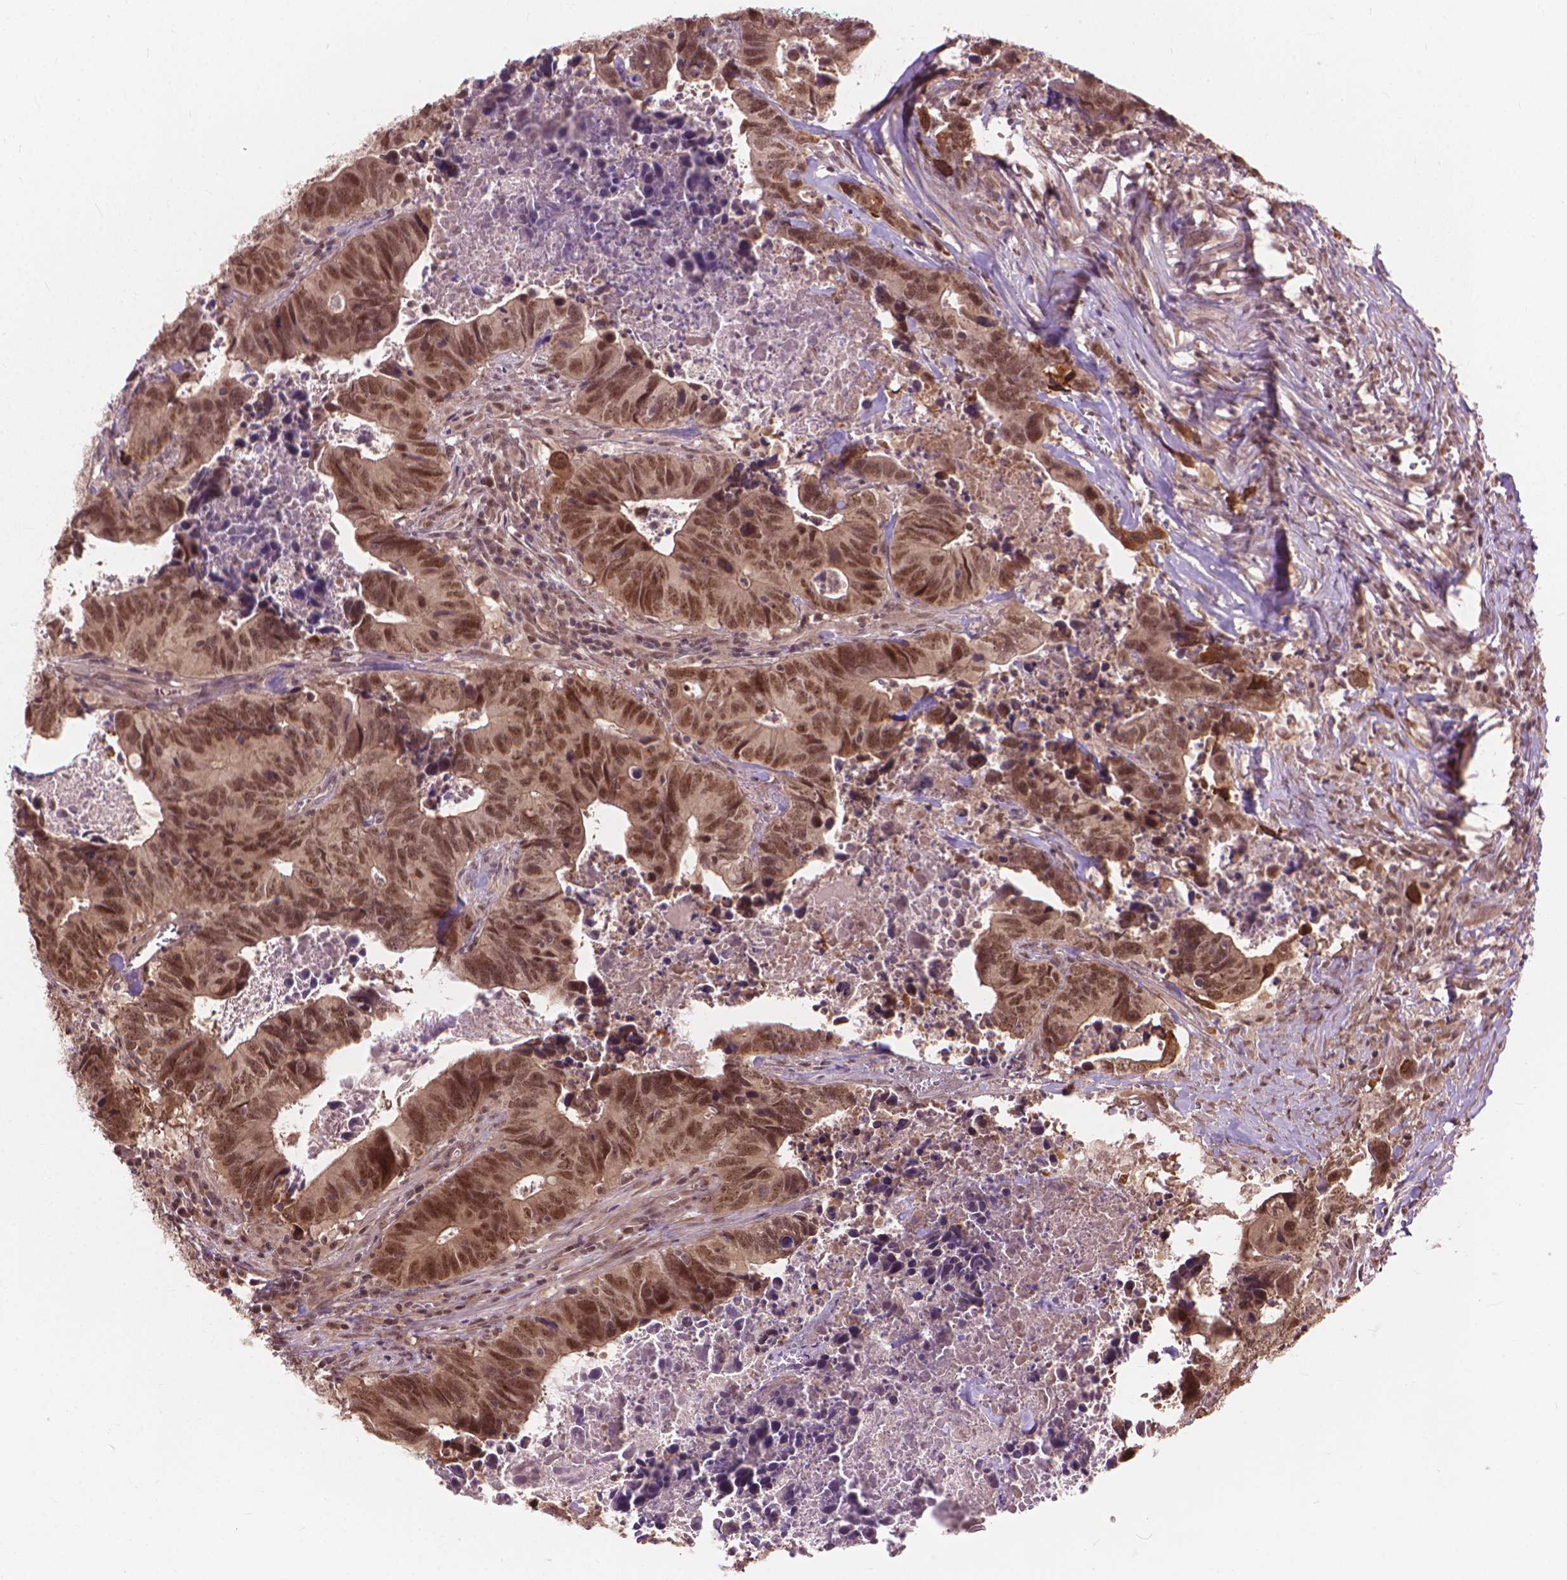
{"staining": {"intensity": "moderate", "quantity": ">75%", "location": "nuclear"}, "tissue": "colorectal cancer", "cell_type": "Tumor cells", "image_type": "cancer", "snomed": [{"axis": "morphology", "description": "Adenocarcinoma, NOS"}, {"axis": "topography", "description": "Colon"}], "caption": "Brown immunohistochemical staining in human colorectal adenocarcinoma demonstrates moderate nuclear expression in about >75% of tumor cells.", "gene": "SSU72", "patient": {"sex": "female", "age": 82}}